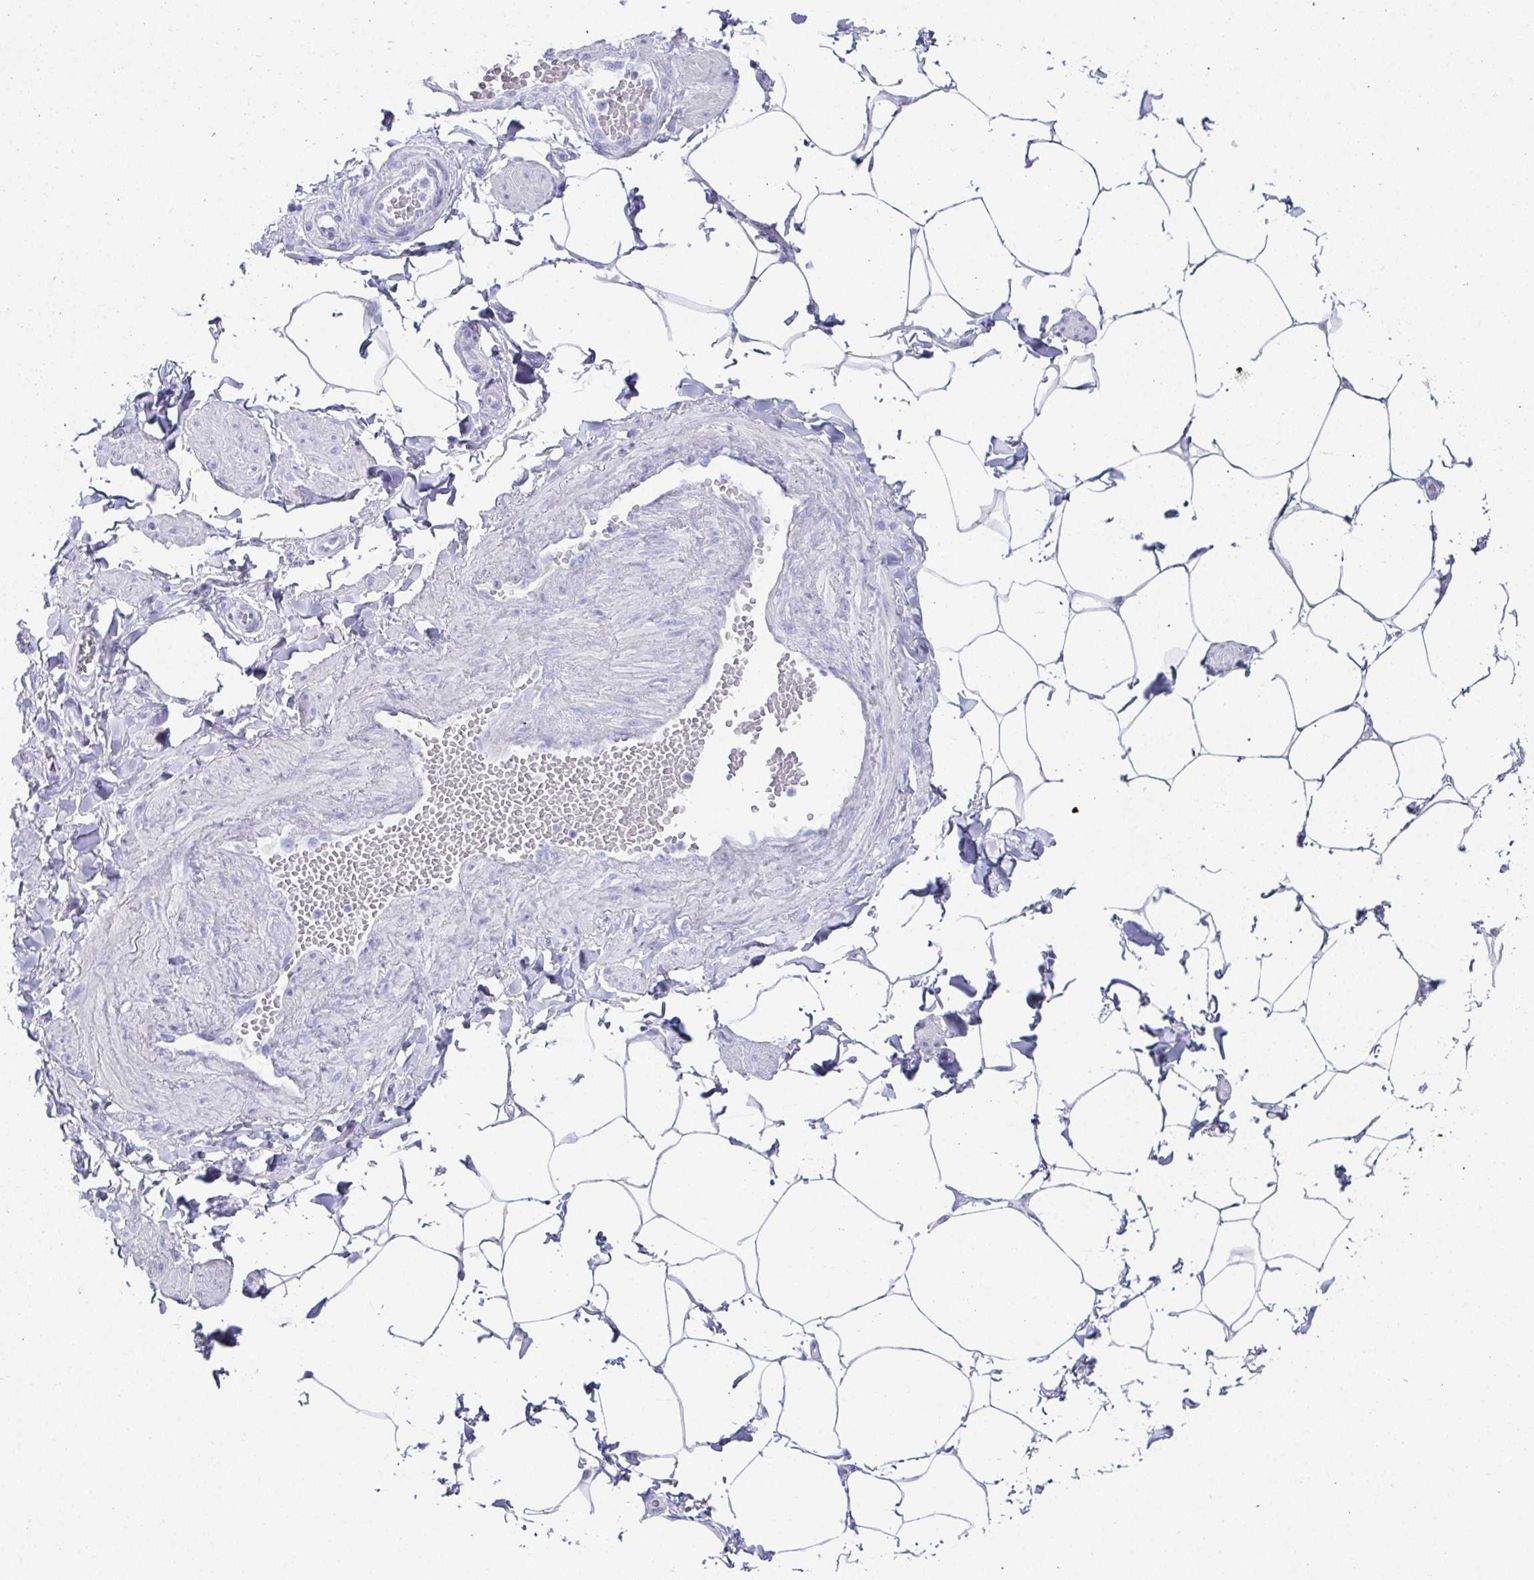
{"staining": {"intensity": "negative", "quantity": "none", "location": "none"}, "tissue": "adipose tissue", "cell_type": "Adipocytes", "image_type": "normal", "snomed": [{"axis": "morphology", "description": "Normal tissue, NOS"}, {"axis": "topography", "description": "Epididymis"}, {"axis": "topography", "description": "Peripheral nerve tissue"}], "caption": "A high-resolution histopathology image shows IHC staining of benign adipose tissue, which reveals no significant staining in adipocytes. (DAB (3,3'-diaminobenzidine) immunohistochemistry with hematoxylin counter stain).", "gene": "SYCP1", "patient": {"sex": "male", "age": 32}}